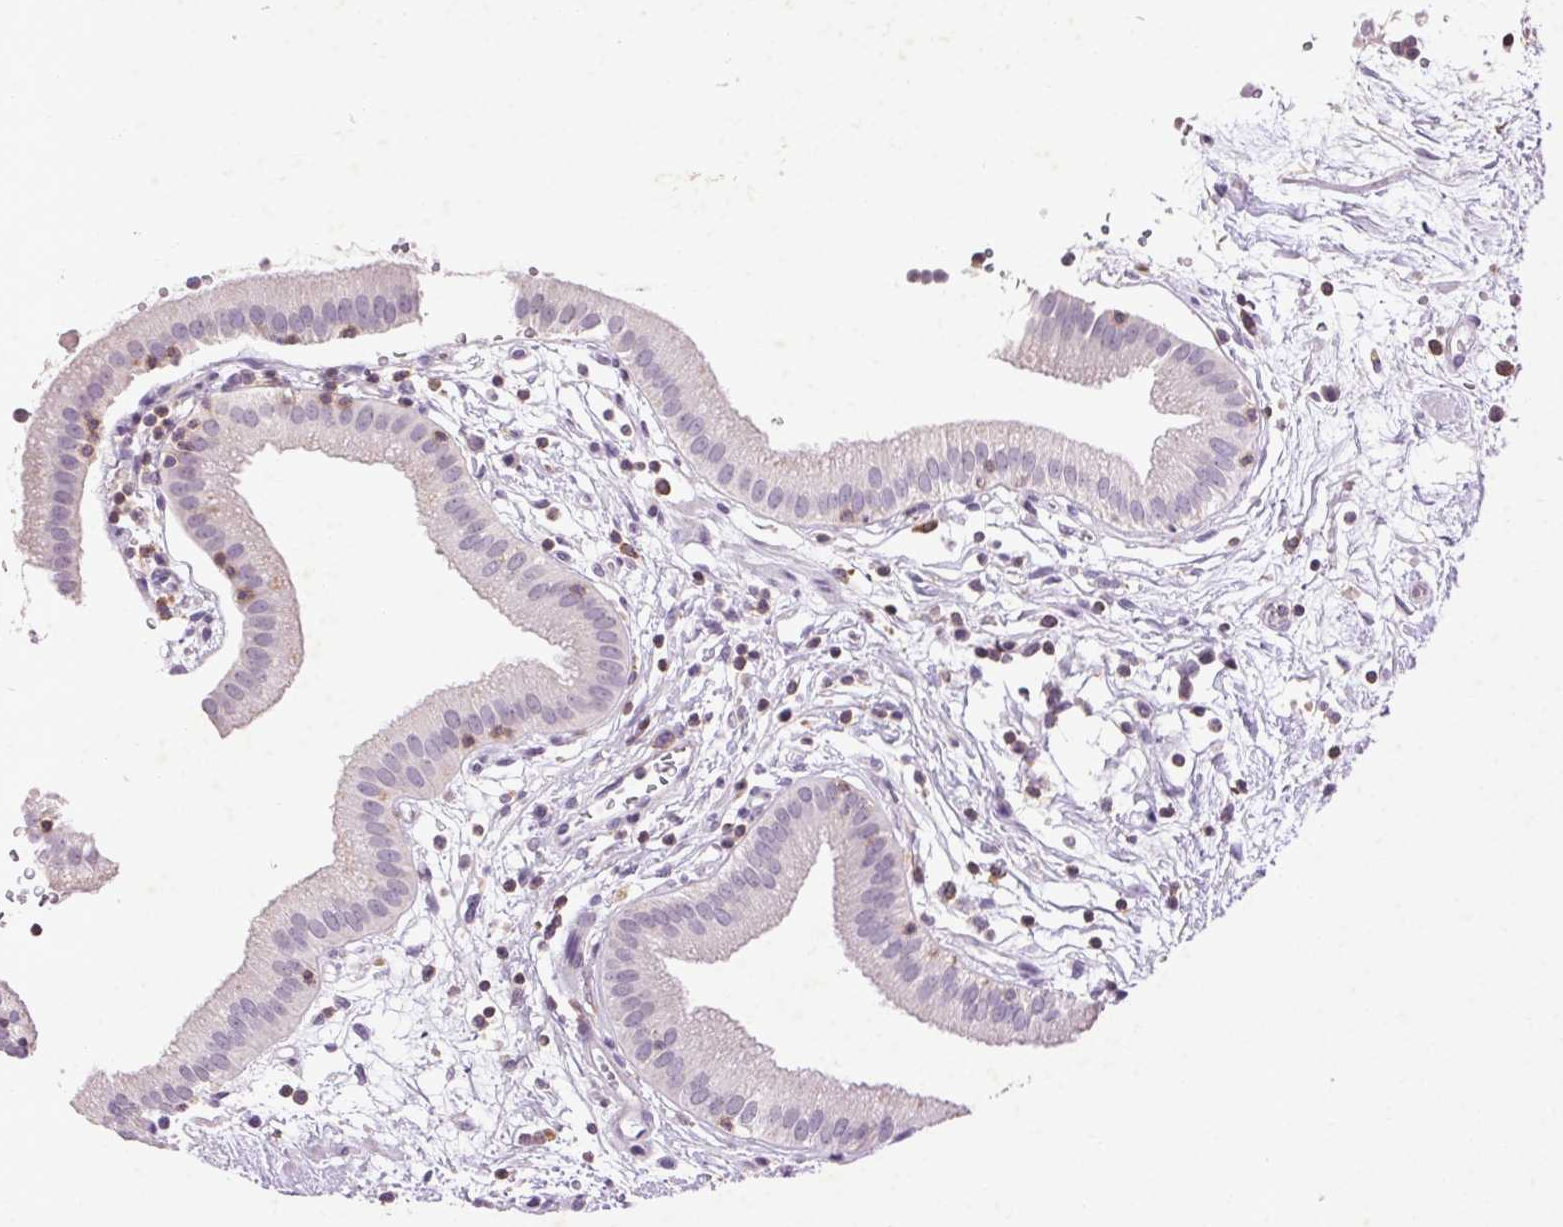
{"staining": {"intensity": "negative", "quantity": "none", "location": "none"}, "tissue": "gallbladder", "cell_type": "Glandular cells", "image_type": "normal", "snomed": [{"axis": "morphology", "description": "Normal tissue, NOS"}, {"axis": "topography", "description": "Gallbladder"}], "caption": "Immunohistochemical staining of benign gallbladder demonstrates no significant positivity in glandular cells.", "gene": "FNDC7", "patient": {"sex": "female", "age": 65}}